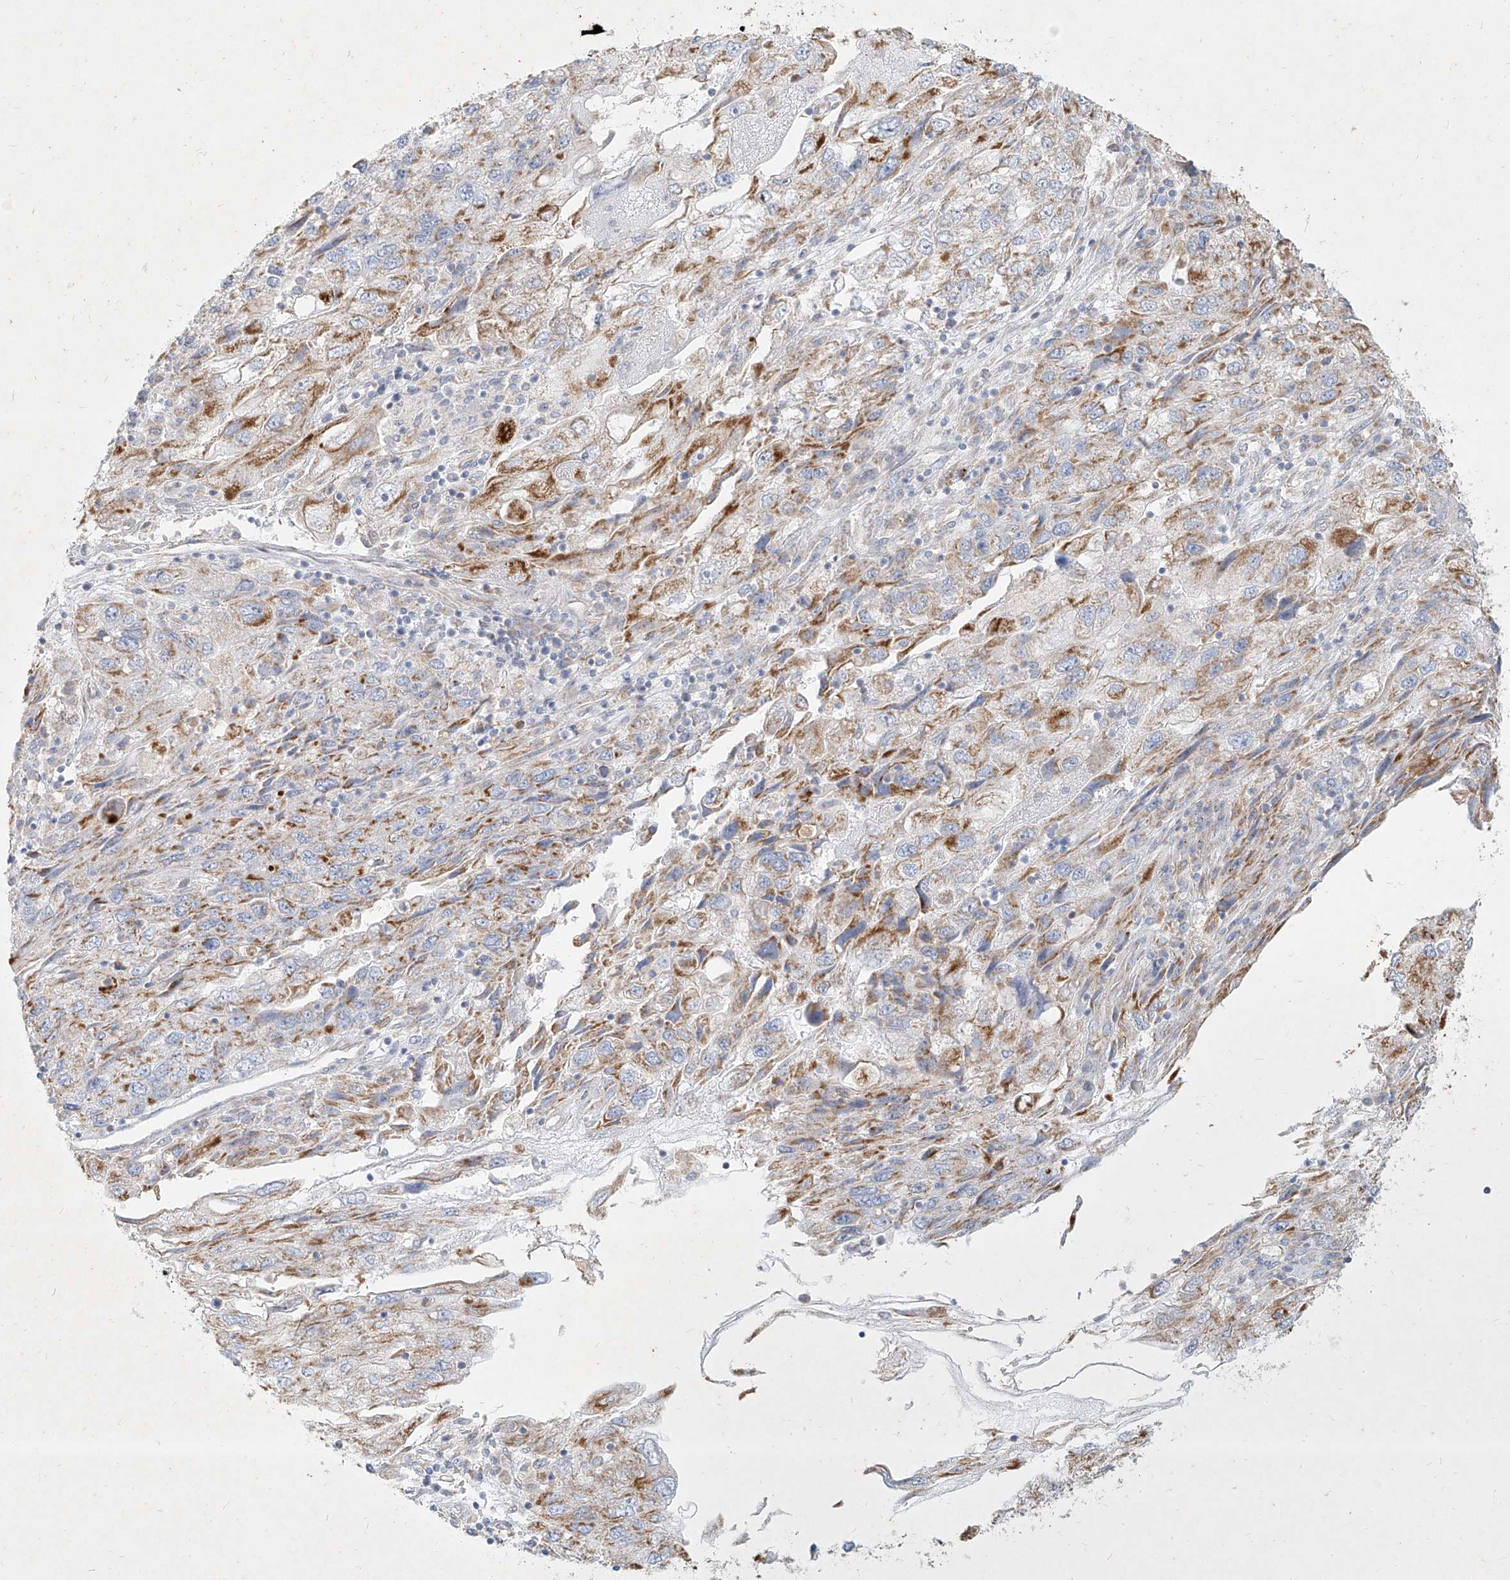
{"staining": {"intensity": "moderate", "quantity": "25%-75%", "location": "cytoplasmic/membranous"}, "tissue": "endometrial cancer", "cell_type": "Tumor cells", "image_type": "cancer", "snomed": [{"axis": "morphology", "description": "Adenocarcinoma, NOS"}, {"axis": "topography", "description": "Endometrium"}], "caption": "Immunohistochemistry histopathology image of neoplastic tissue: endometrial cancer (adenocarcinoma) stained using IHC displays medium levels of moderate protein expression localized specifically in the cytoplasmic/membranous of tumor cells, appearing as a cytoplasmic/membranous brown color.", "gene": "MTX2", "patient": {"sex": "female", "age": 49}}